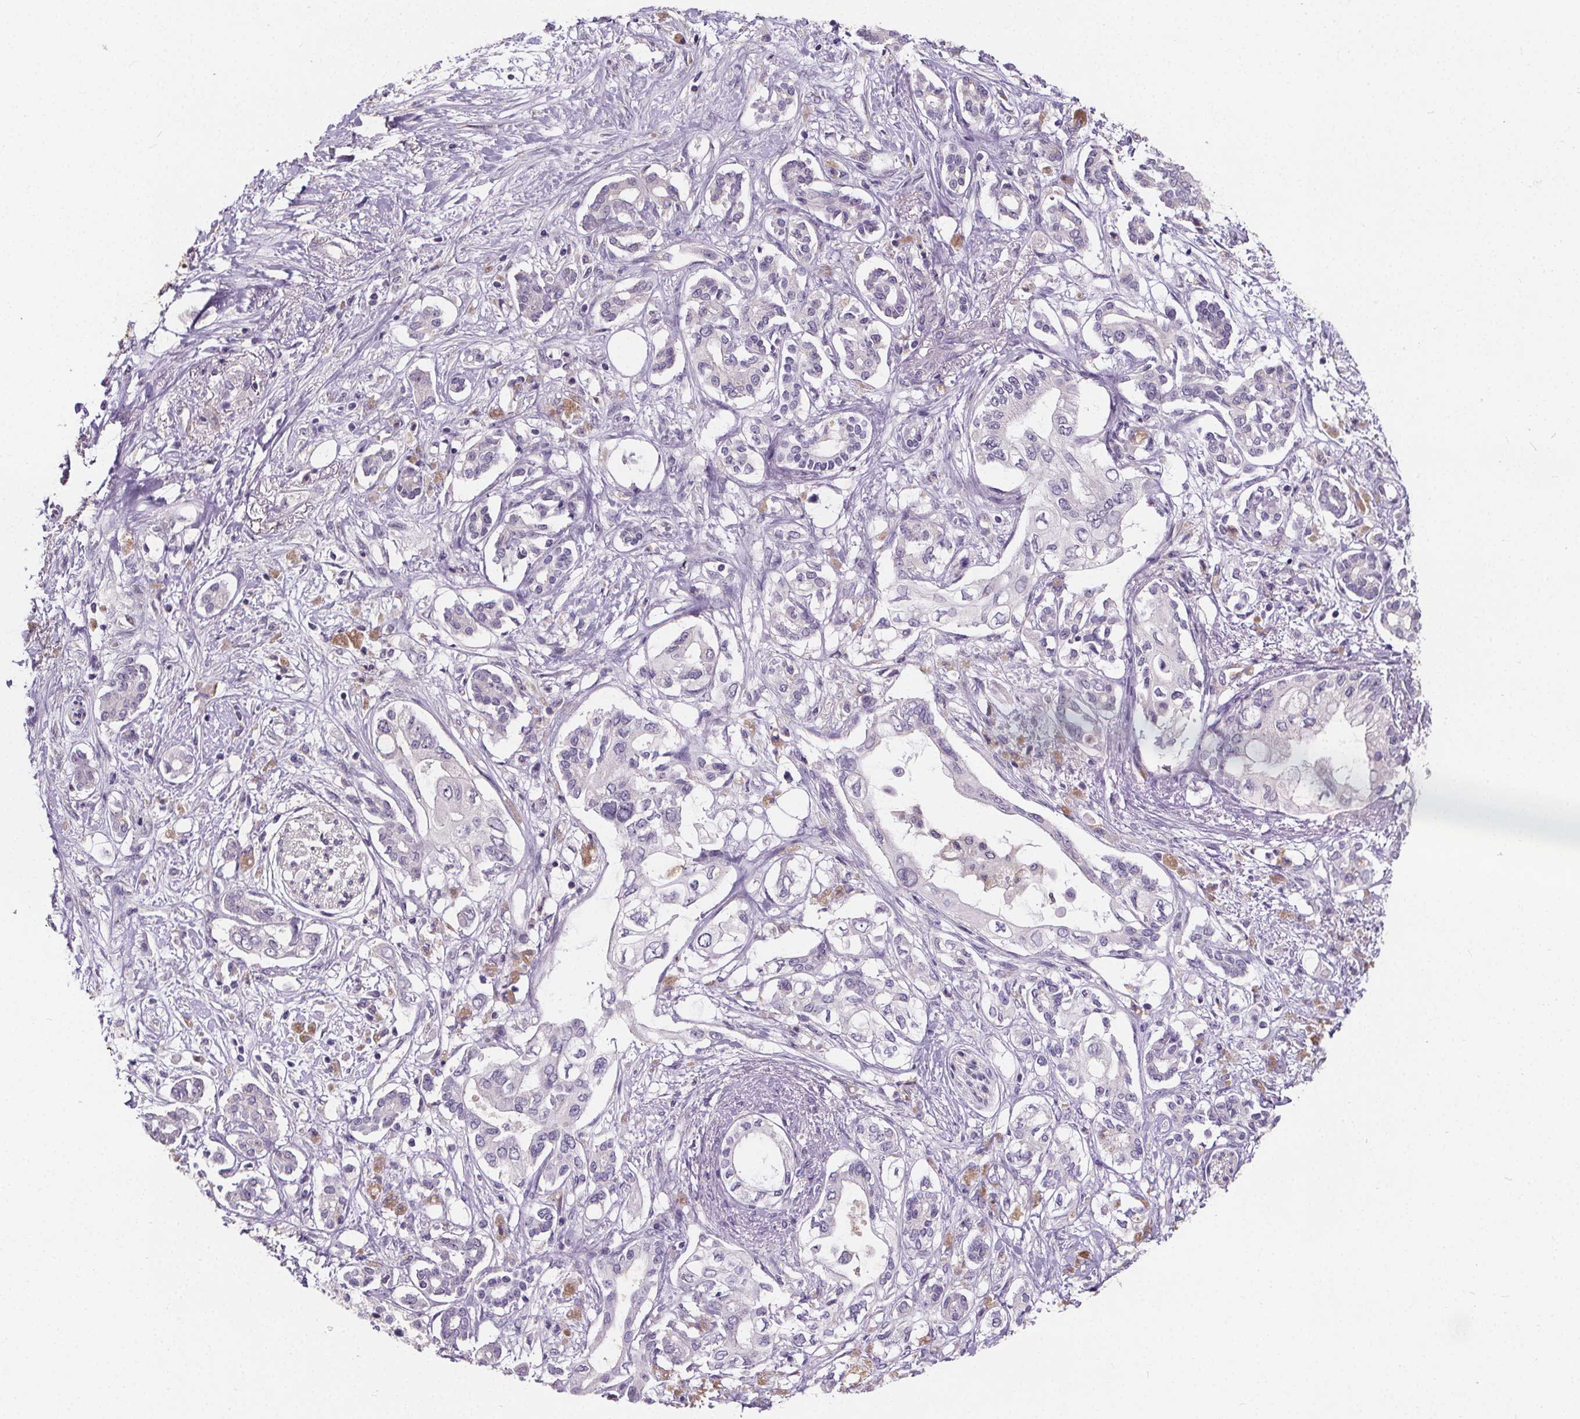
{"staining": {"intensity": "negative", "quantity": "none", "location": "none"}, "tissue": "pancreatic cancer", "cell_type": "Tumor cells", "image_type": "cancer", "snomed": [{"axis": "morphology", "description": "Adenocarcinoma, NOS"}, {"axis": "topography", "description": "Pancreas"}], "caption": "Immunohistochemistry (IHC) of pancreatic cancer (adenocarcinoma) exhibits no staining in tumor cells.", "gene": "ATP6V1D", "patient": {"sex": "female", "age": 63}}